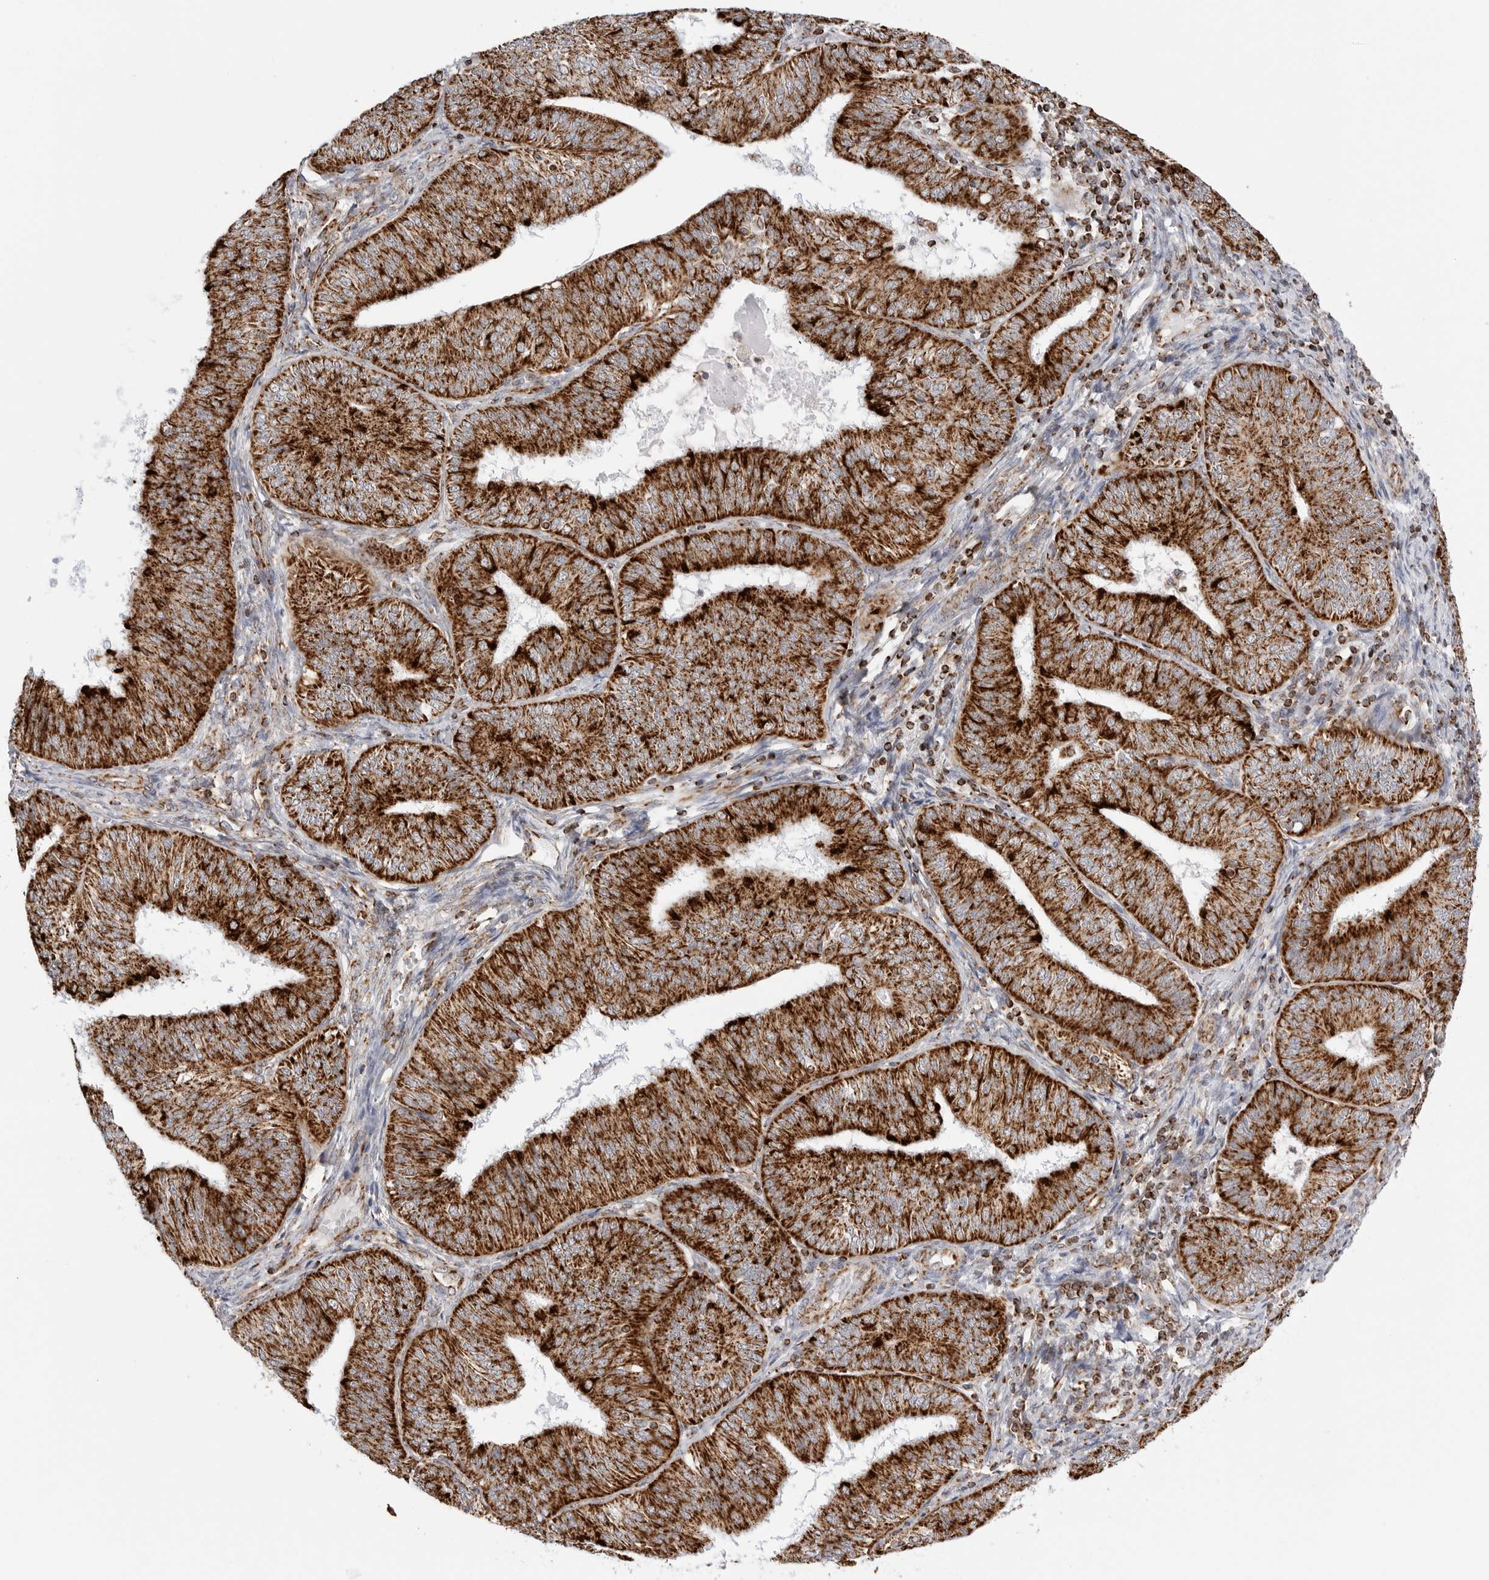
{"staining": {"intensity": "strong", "quantity": ">75%", "location": "cytoplasmic/membranous"}, "tissue": "endometrial cancer", "cell_type": "Tumor cells", "image_type": "cancer", "snomed": [{"axis": "morphology", "description": "Adenocarcinoma, NOS"}, {"axis": "topography", "description": "Endometrium"}], "caption": "Endometrial cancer tissue reveals strong cytoplasmic/membranous expression in about >75% of tumor cells The protein is shown in brown color, while the nuclei are stained blue.", "gene": "ATP5IF1", "patient": {"sex": "female", "age": 58}}